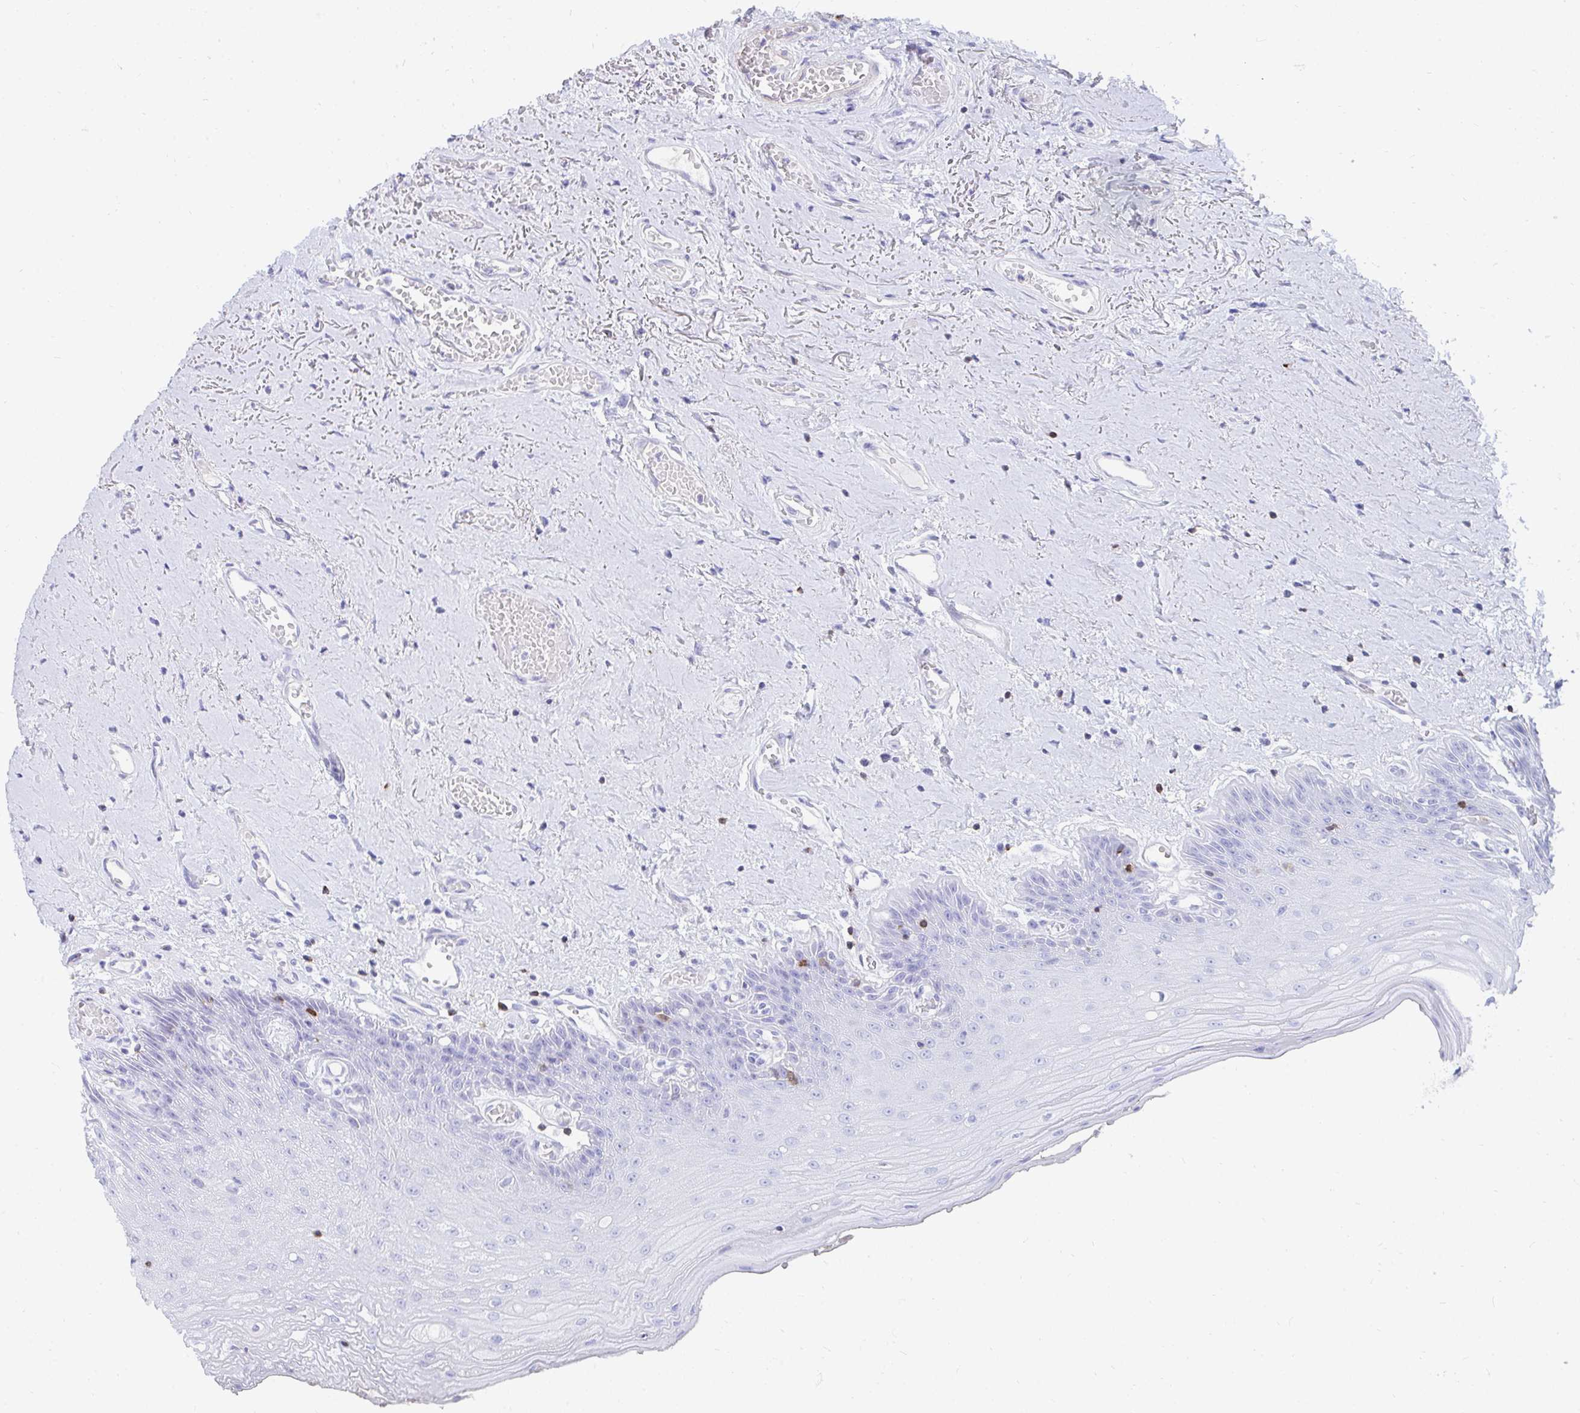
{"staining": {"intensity": "negative", "quantity": "none", "location": "none"}, "tissue": "oral mucosa", "cell_type": "Squamous epithelial cells", "image_type": "normal", "snomed": [{"axis": "morphology", "description": "Normal tissue, NOS"}, {"axis": "morphology", "description": "Squamous cell carcinoma, NOS"}, {"axis": "topography", "description": "Oral tissue"}, {"axis": "topography", "description": "Peripheral nerve tissue"}, {"axis": "topography", "description": "Head-Neck"}], "caption": "Immunohistochemistry photomicrograph of unremarkable oral mucosa: human oral mucosa stained with DAB reveals no significant protein expression in squamous epithelial cells.", "gene": "CD7", "patient": {"sex": "female", "age": 59}}